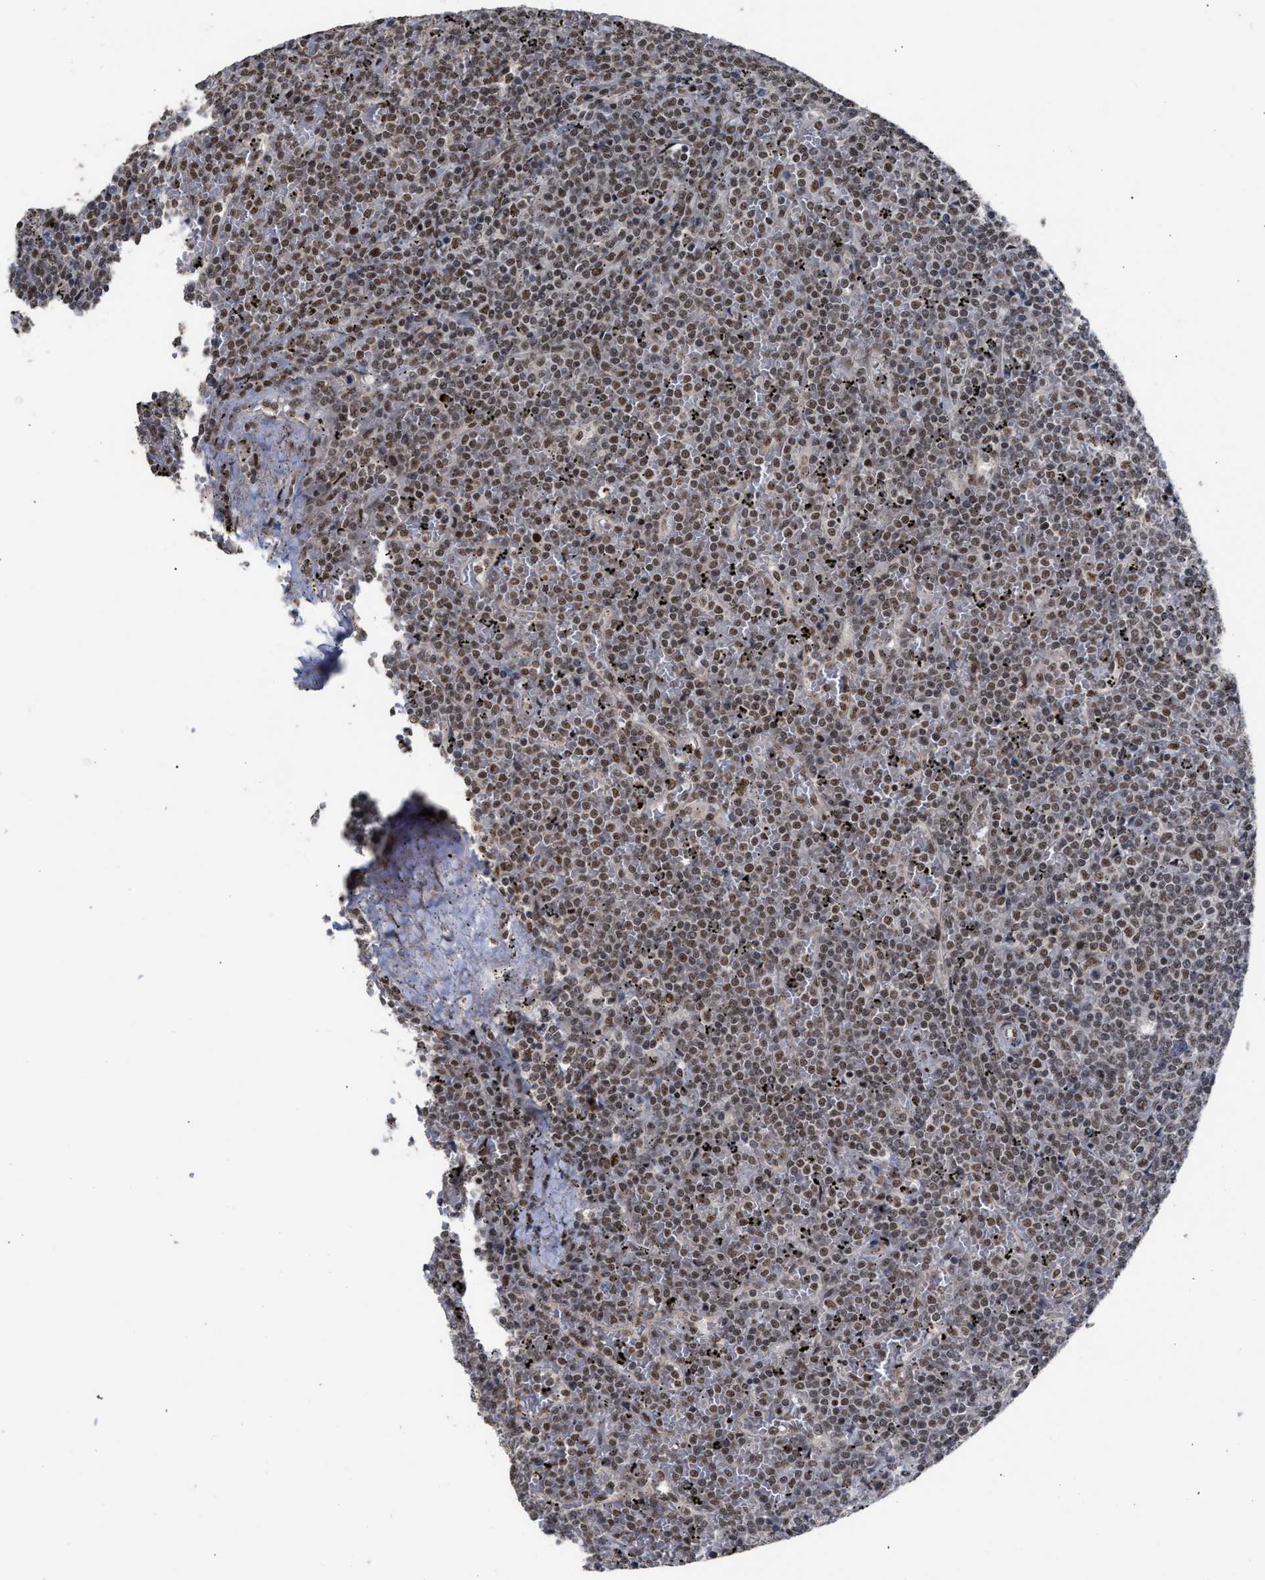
{"staining": {"intensity": "moderate", "quantity": ">75%", "location": "nuclear"}, "tissue": "lymphoma", "cell_type": "Tumor cells", "image_type": "cancer", "snomed": [{"axis": "morphology", "description": "Malignant lymphoma, non-Hodgkin's type, Low grade"}, {"axis": "topography", "description": "Spleen"}], "caption": "A micrograph showing moderate nuclear staining in about >75% of tumor cells in low-grade malignant lymphoma, non-Hodgkin's type, as visualized by brown immunohistochemical staining.", "gene": "EIF4A3", "patient": {"sex": "female", "age": 19}}